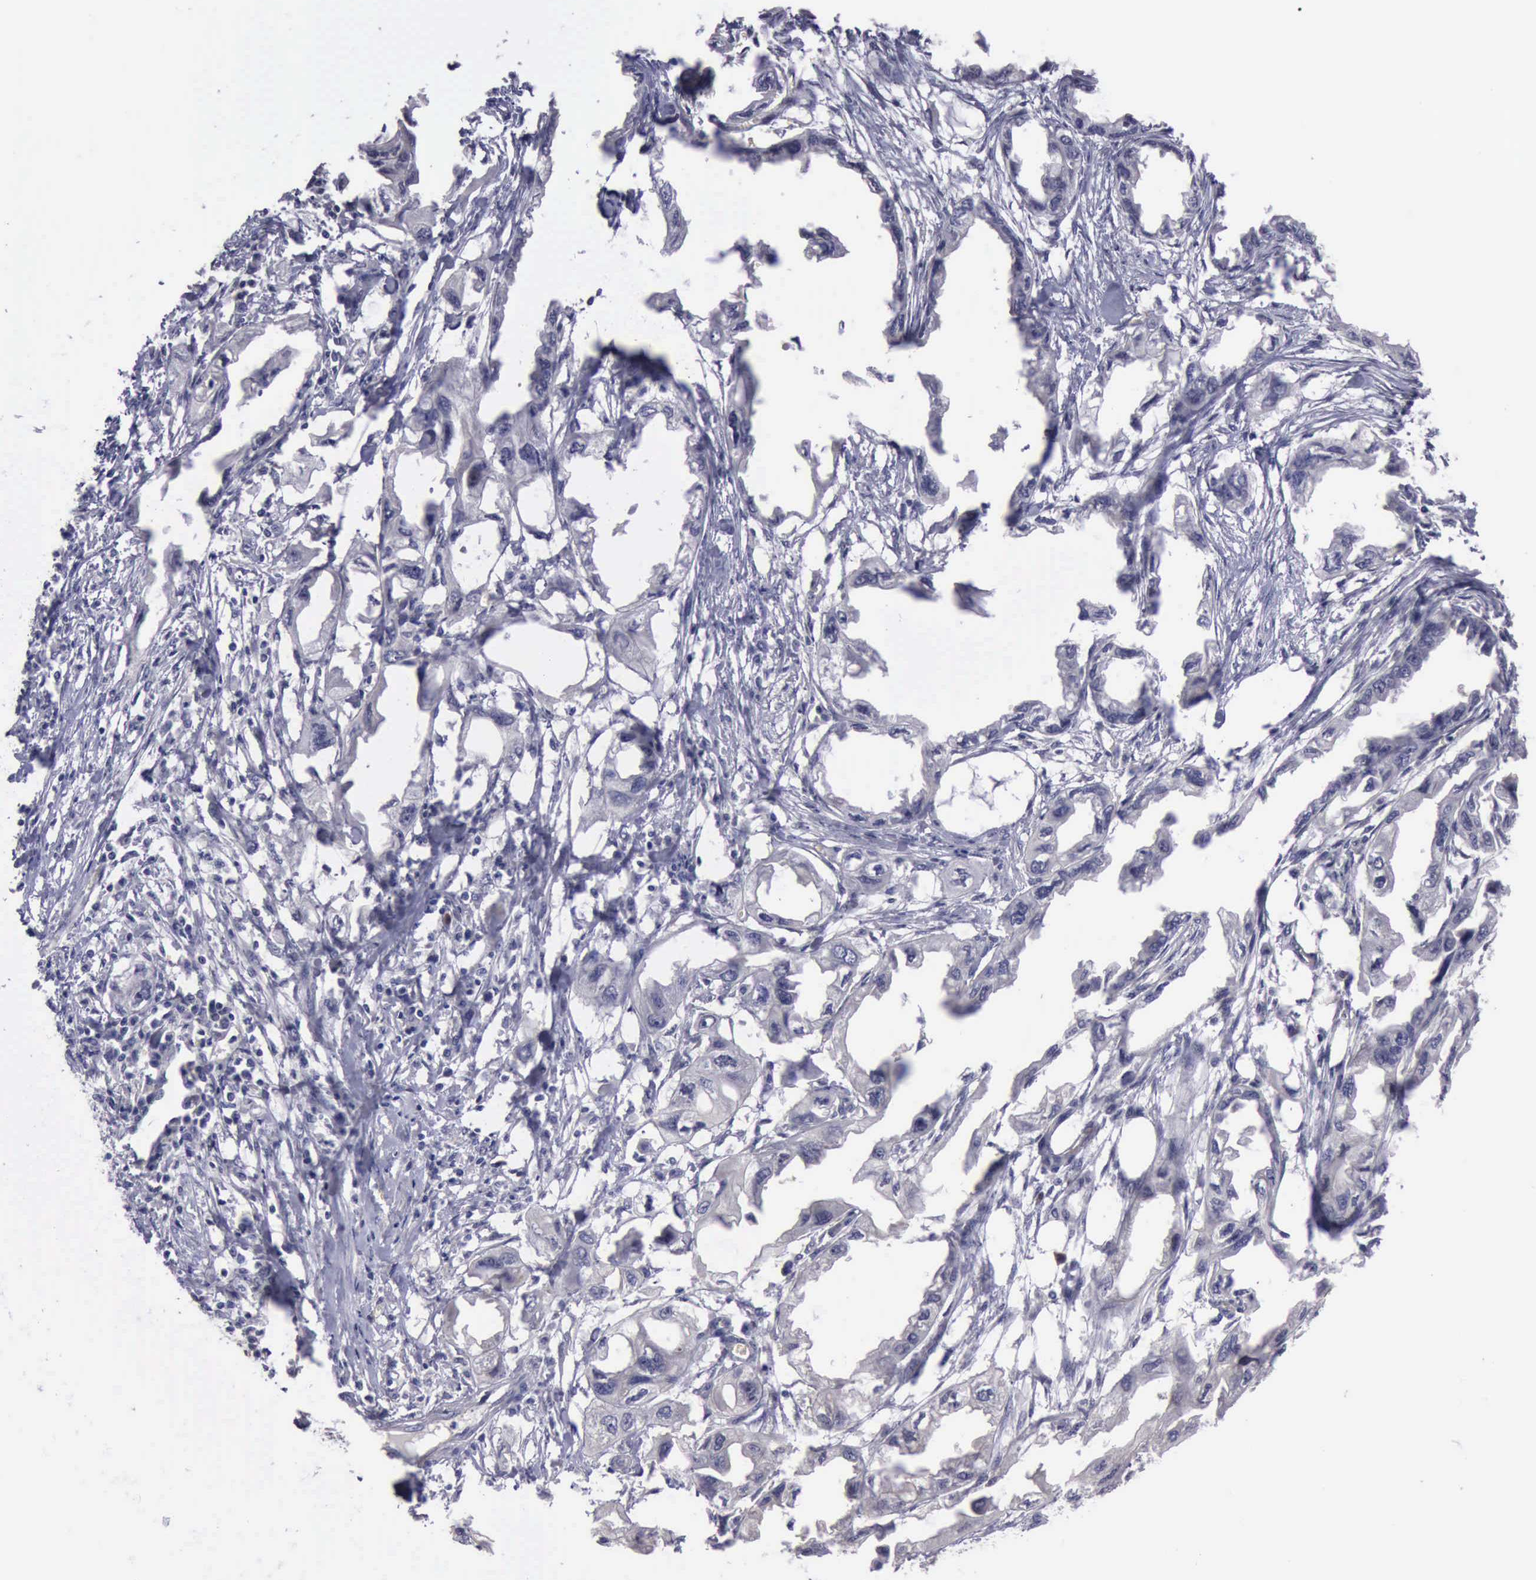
{"staining": {"intensity": "negative", "quantity": "none", "location": "none"}, "tissue": "endometrial cancer", "cell_type": "Tumor cells", "image_type": "cancer", "snomed": [{"axis": "morphology", "description": "Adenocarcinoma, NOS"}, {"axis": "topography", "description": "Endometrium"}], "caption": "An immunohistochemistry (IHC) photomicrograph of endometrial cancer is shown. There is no staining in tumor cells of endometrial cancer.", "gene": "CEP128", "patient": {"sex": "female", "age": 67}}